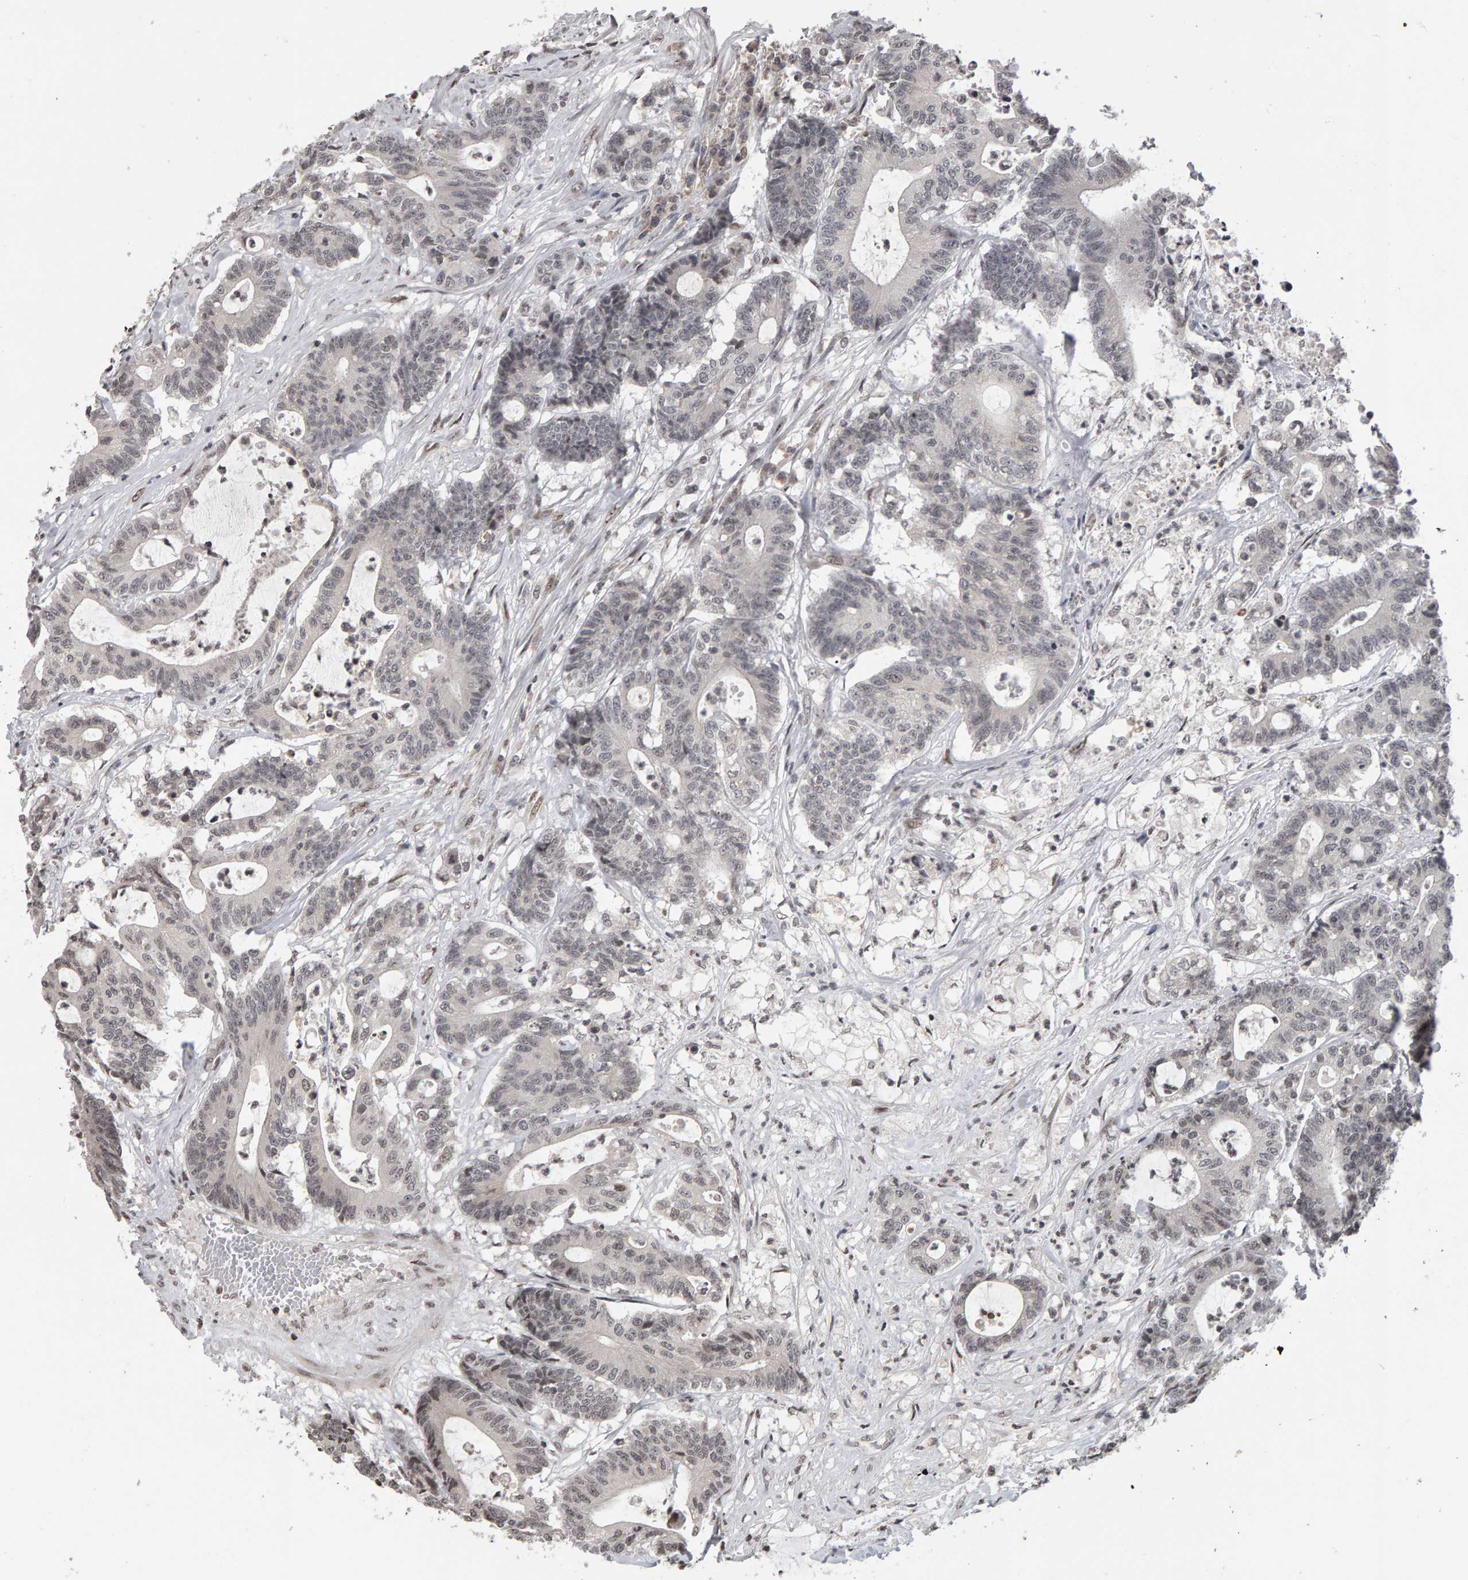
{"staining": {"intensity": "negative", "quantity": "none", "location": "none"}, "tissue": "colorectal cancer", "cell_type": "Tumor cells", "image_type": "cancer", "snomed": [{"axis": "morphology", "description": "Adenocarcinoma, NOS"}, {"axis": "topography", "description": "Colon"}], "caption": "Adenocarcinoma (colorectal) was stained to show a protein in brown. There is no significant positivity in tumor cells.", "gene": "TRAM1", "patient": {"sex": "female", "age": 84}}